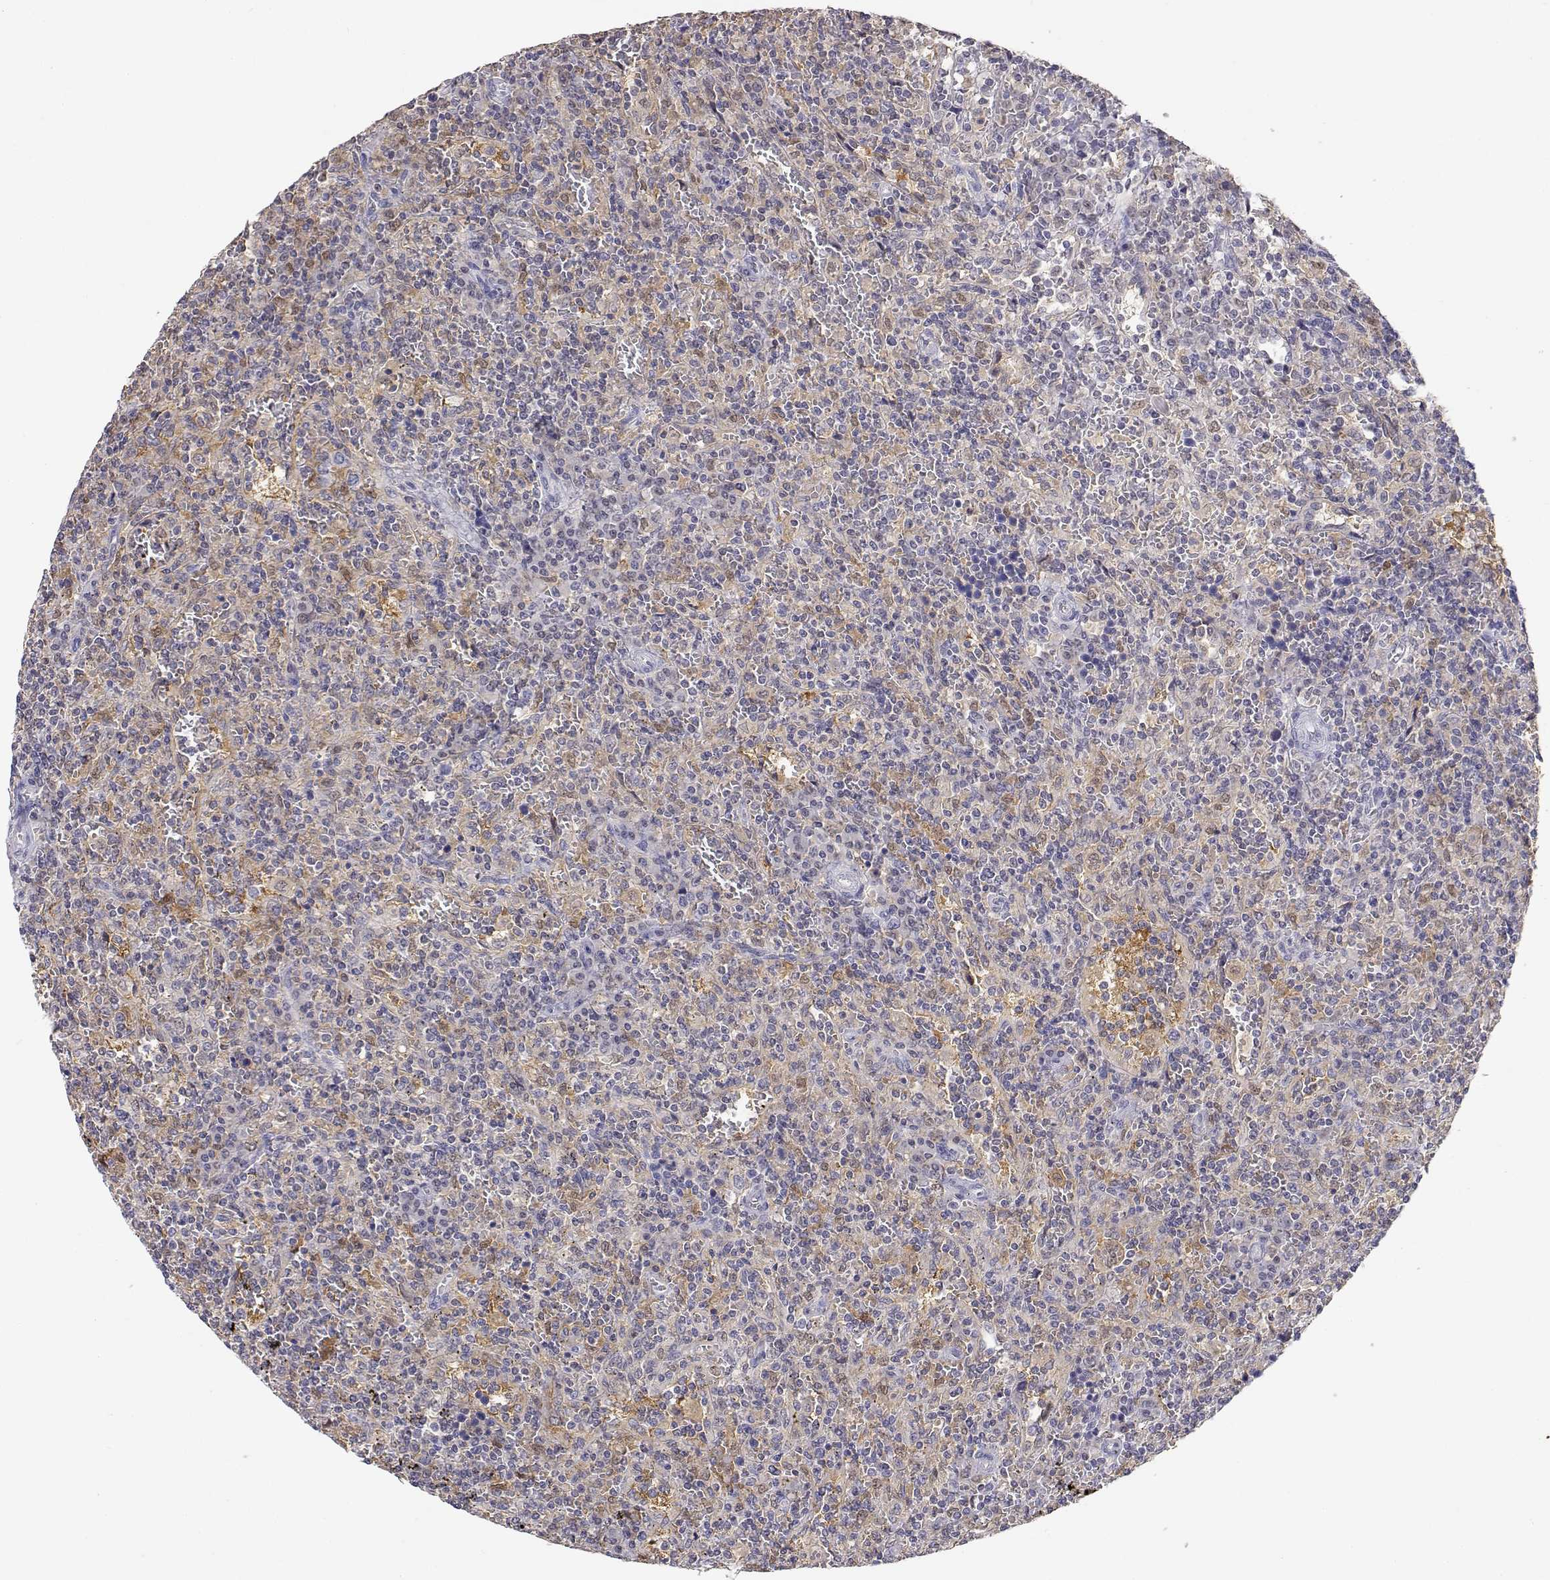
{"staining": {"intensity": "weak", "quantity": "<25%", "location": "cytoplasmic/membranous"}, "tissue": "lymphoma", "cell_type": "Tumor cells", "image_type": "cancer", "snomed": [{"axis": "morphology", "description": "Malignant lymphoma, non-Hodgkin's type, Low grade"}, {"axis": "topography", "description": "Spleen"}], "caption": "IHC micrograph of neoplastic tissue: low-grade malignant lymphoma, non-Hodgkin's type stained with DAB (3,3'-diaminobenzidine) displays no significant protein positivity in tumor cells.", "gene": "ADA", "patient": {"sex": "male", "age": 62}}